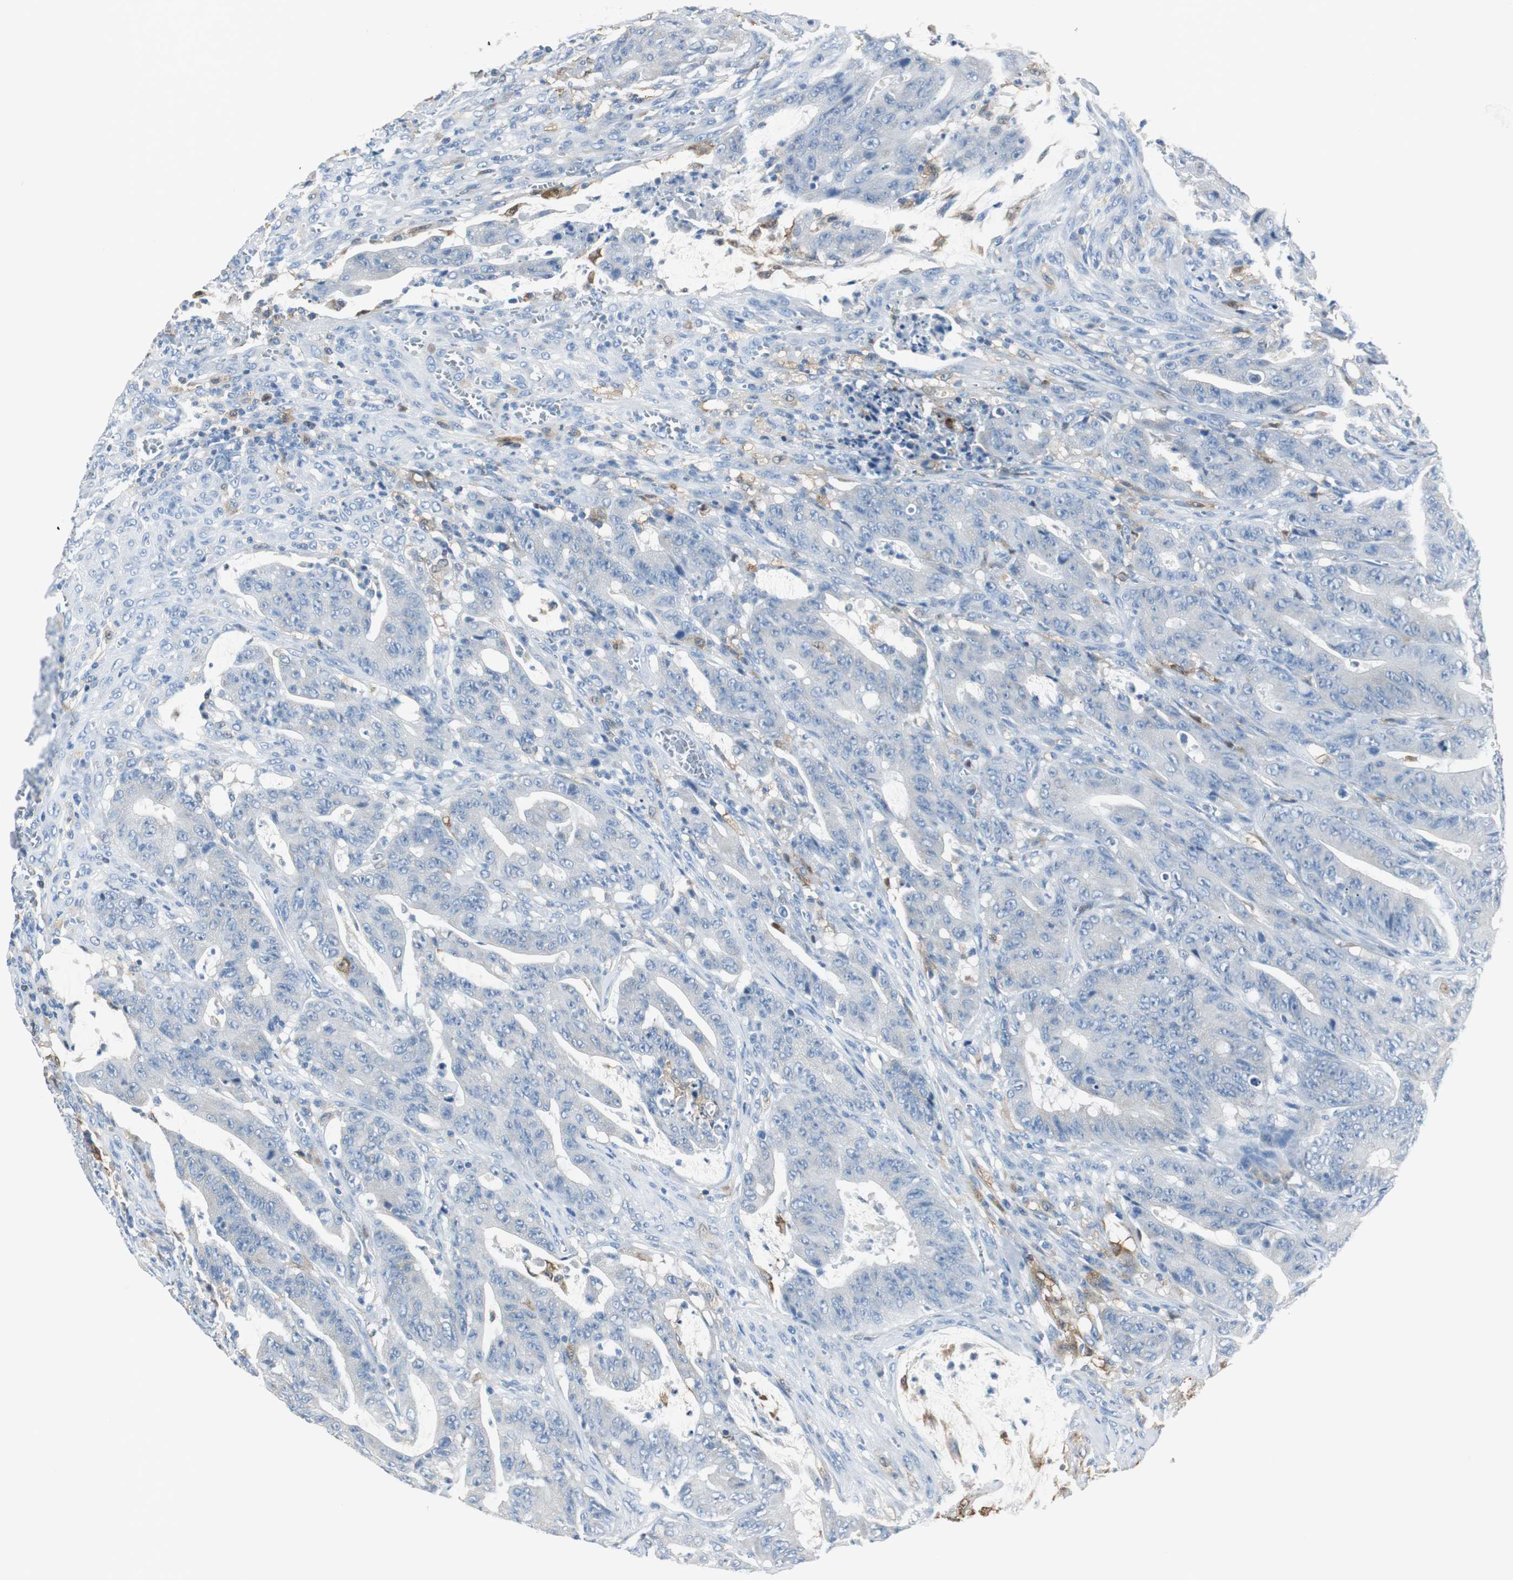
{"staining": {"intensity": "negative", "quantity": "none", "location": "none"}, "tissue": "colorectal cancer", "cell_type": "Tumor cells", "image_type": "cancer", "snomed": [{"axis": "morphology", "description": "Adenocarcinoma, NOS"}, {"axis": "topography", "description": "Colon"}], "caption": "A micrograph of human adenocarcinoma (colorectal) is negative for staining in tumor cells. Brightfield microscopy of immunohistochemistry stained with DAB (brown) and hematoxylin (blue), captured at high magnification.", "gene": "FBP1", "patient": {"sex": "male", "age": 45}}